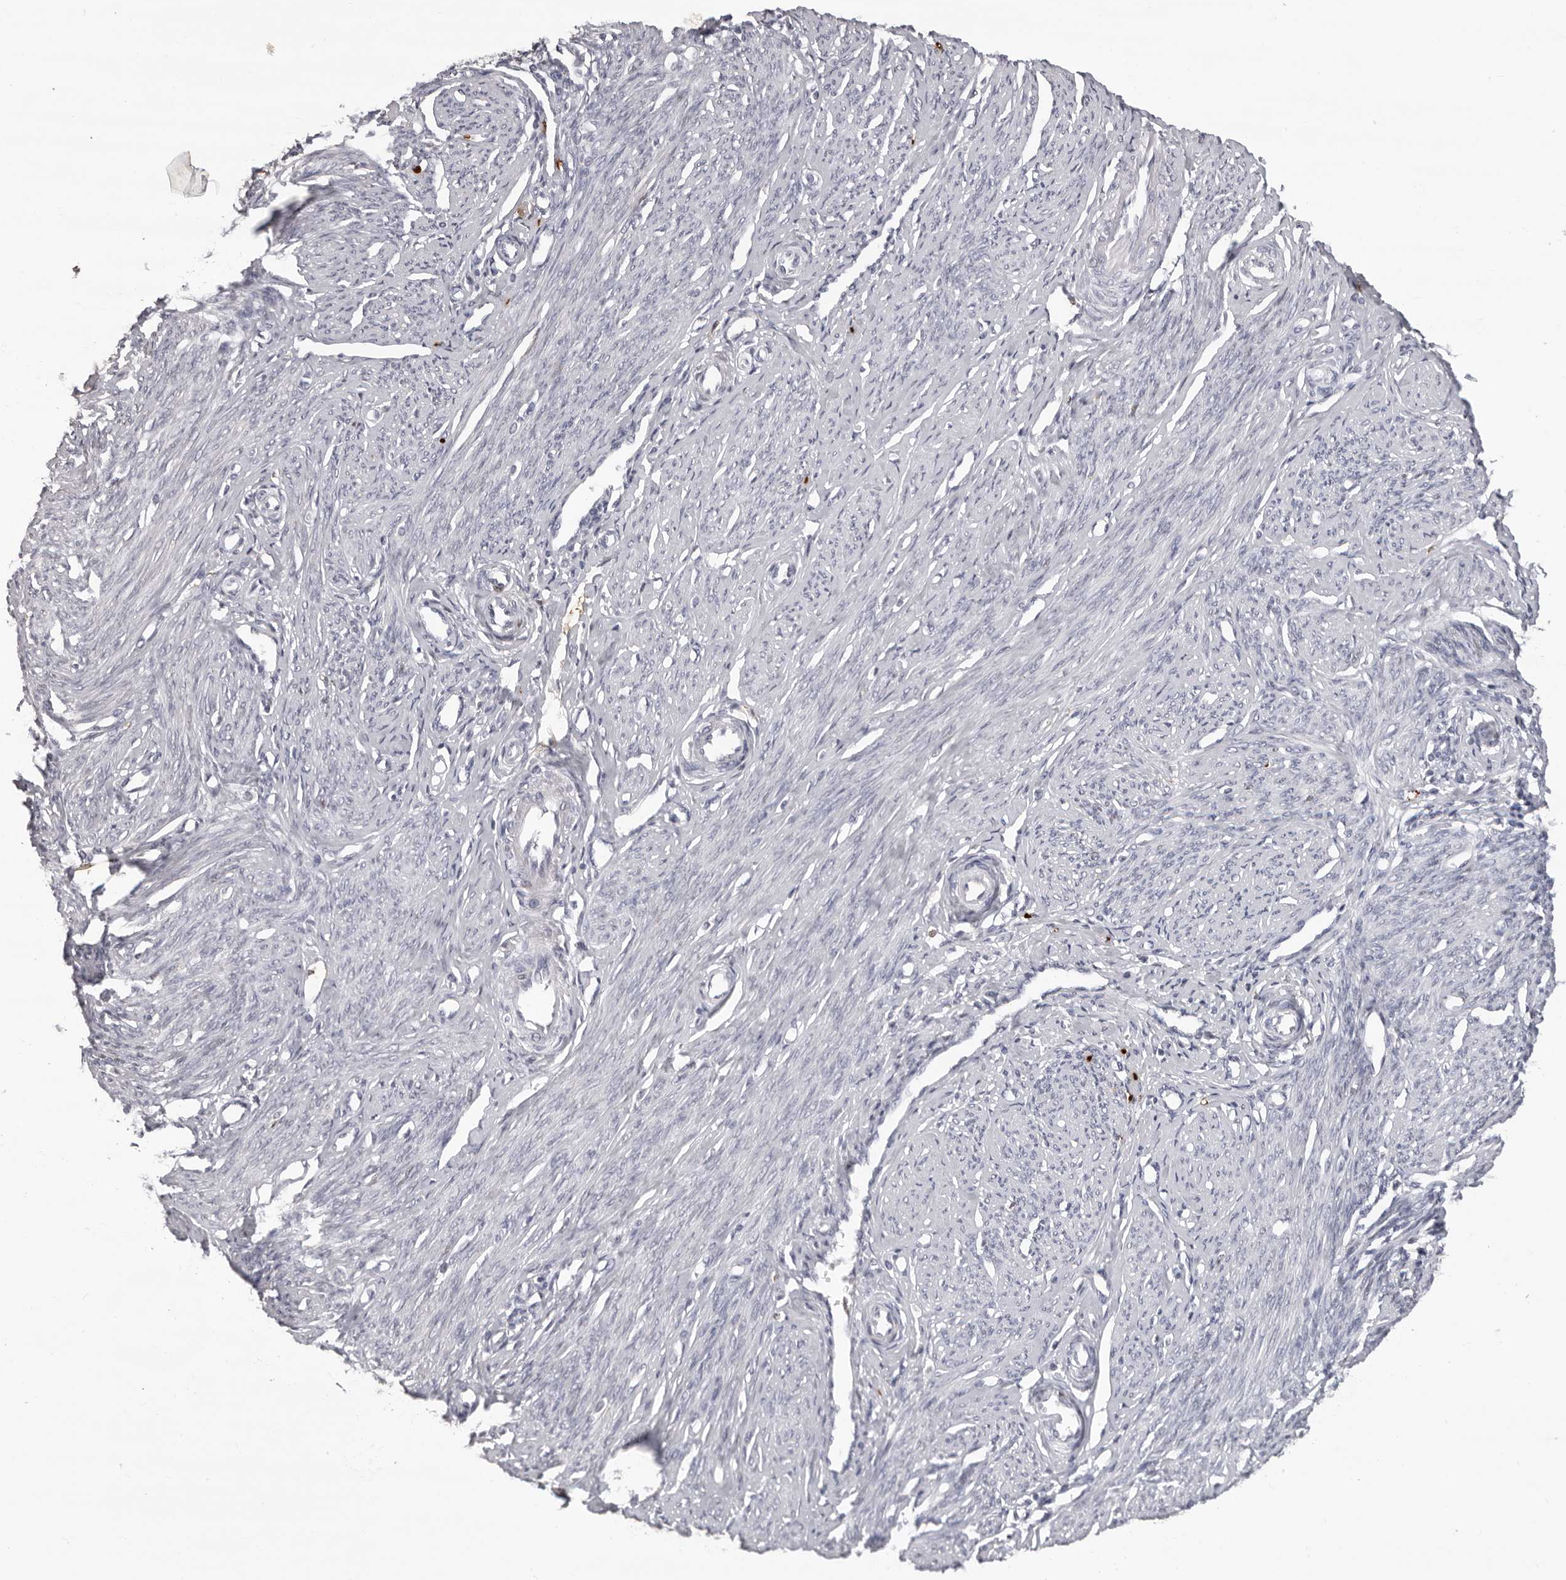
{"staining": {"intensity": "negative", "quantity": "none", "location": "none"}, "tissue": "endometrium", "cell_type": "Cells in endometrial stroma", "image_type": "normal", "snomed": [{"axis": "morphology", "description": "Normal tissue, NOS"}, {"axis": "topography", "description": "Endometrium"}], "caption": "This is an IHC photomicrograph of normal endometrium. There is no positivity in cells in endometrial stroma.", "gene": "IL31", "patient": {"sex": "female", "age": 56}}